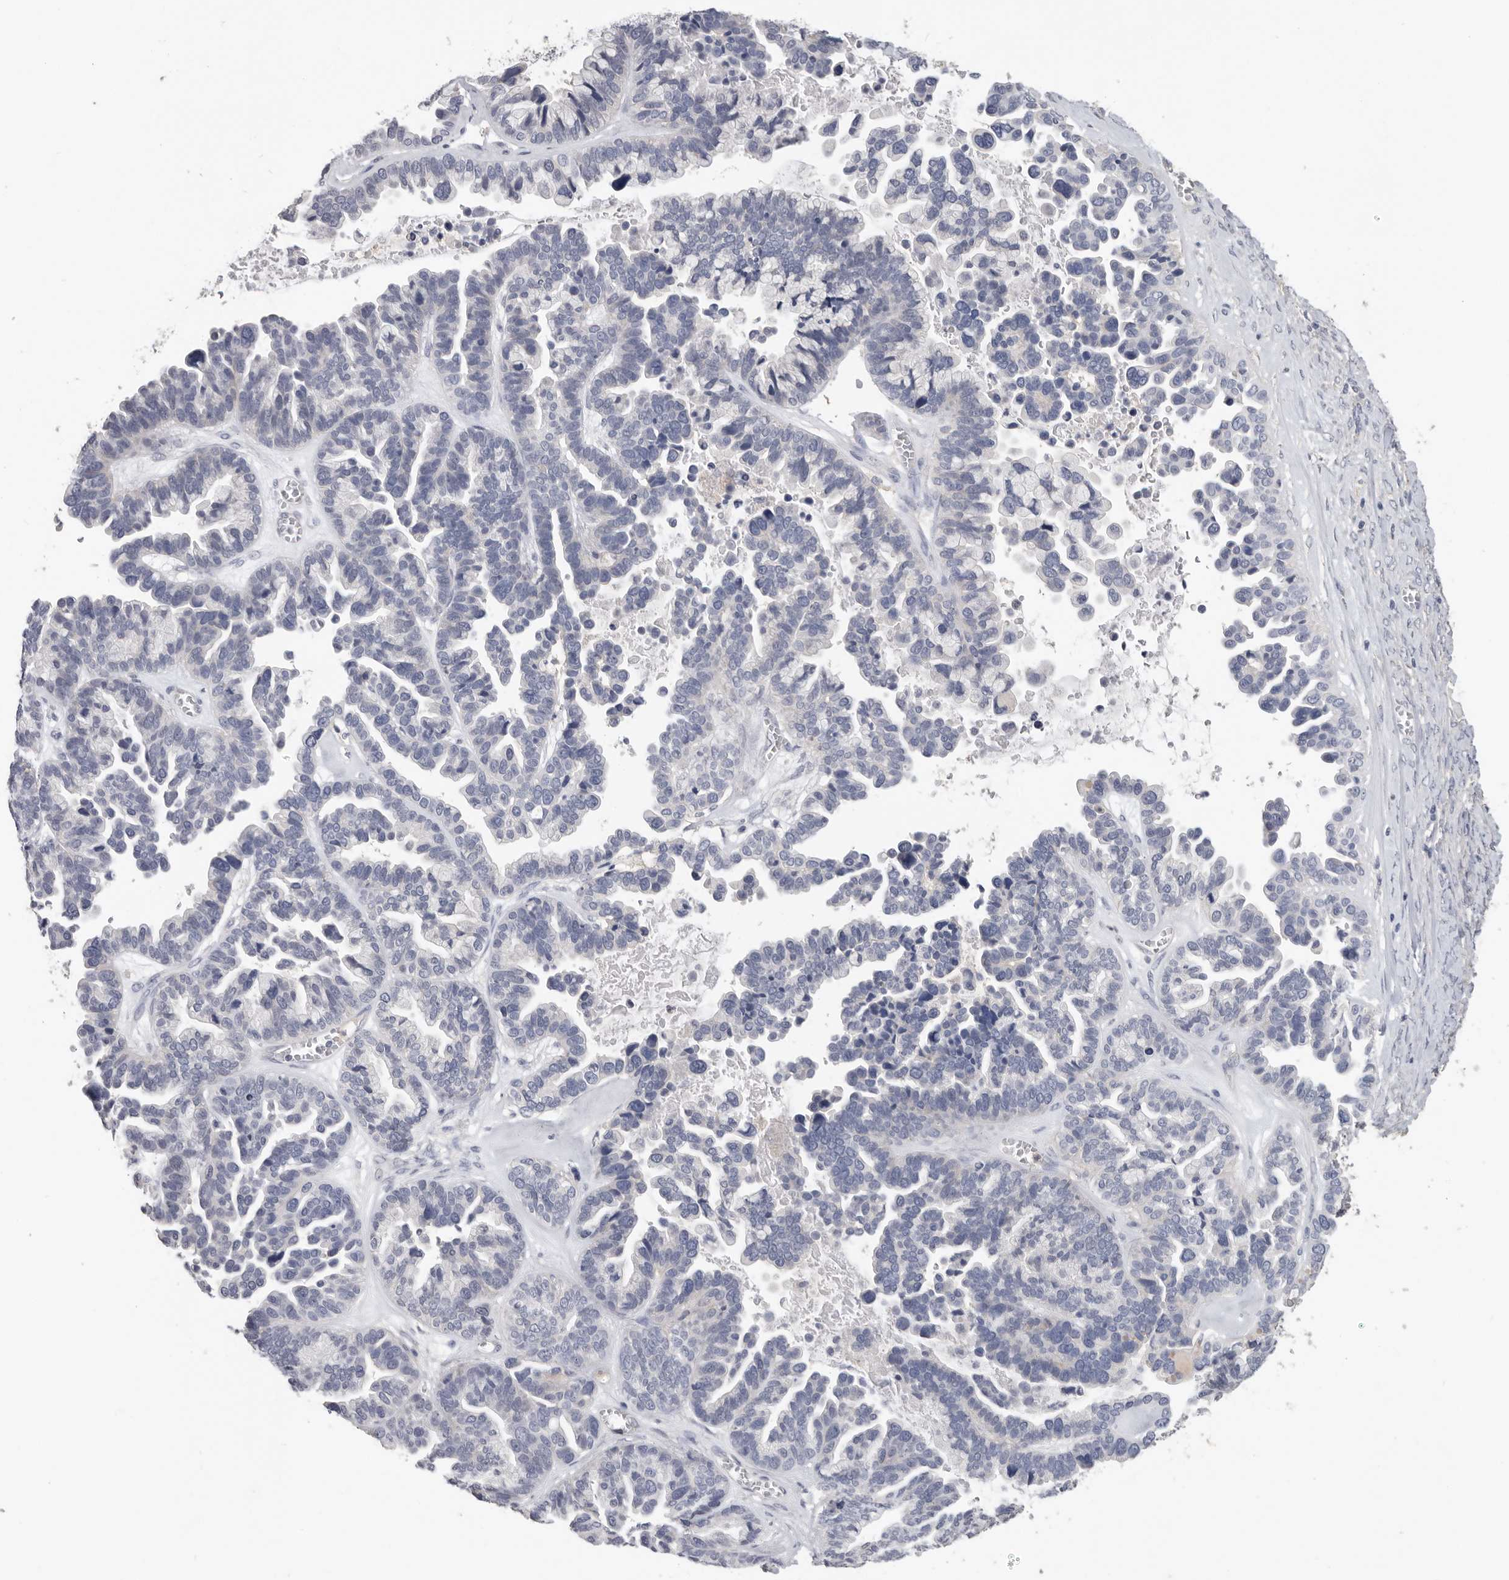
{"staining": {"intensity": "negative", "quantity": "none", "location": "none"}, "tissue": "ovarian cancer", "cell_type": "Tumor cells", "image_type": "cancer", "snomed": [{"axis": "morphology", "description": "Cystadenocarcinoma, serous, NOS"}, {"axis": "topography", "description": "Ovary"}], "caption": "This micrograph is of serous cystadenocarcinoma (ovarian) stained with IHC to label a protein in brown with the nuclei are counter-stained blue. There is no staining in tumor cells.", "gene": "WDTC1", "patient": {"sex": "female", "age": 56}}